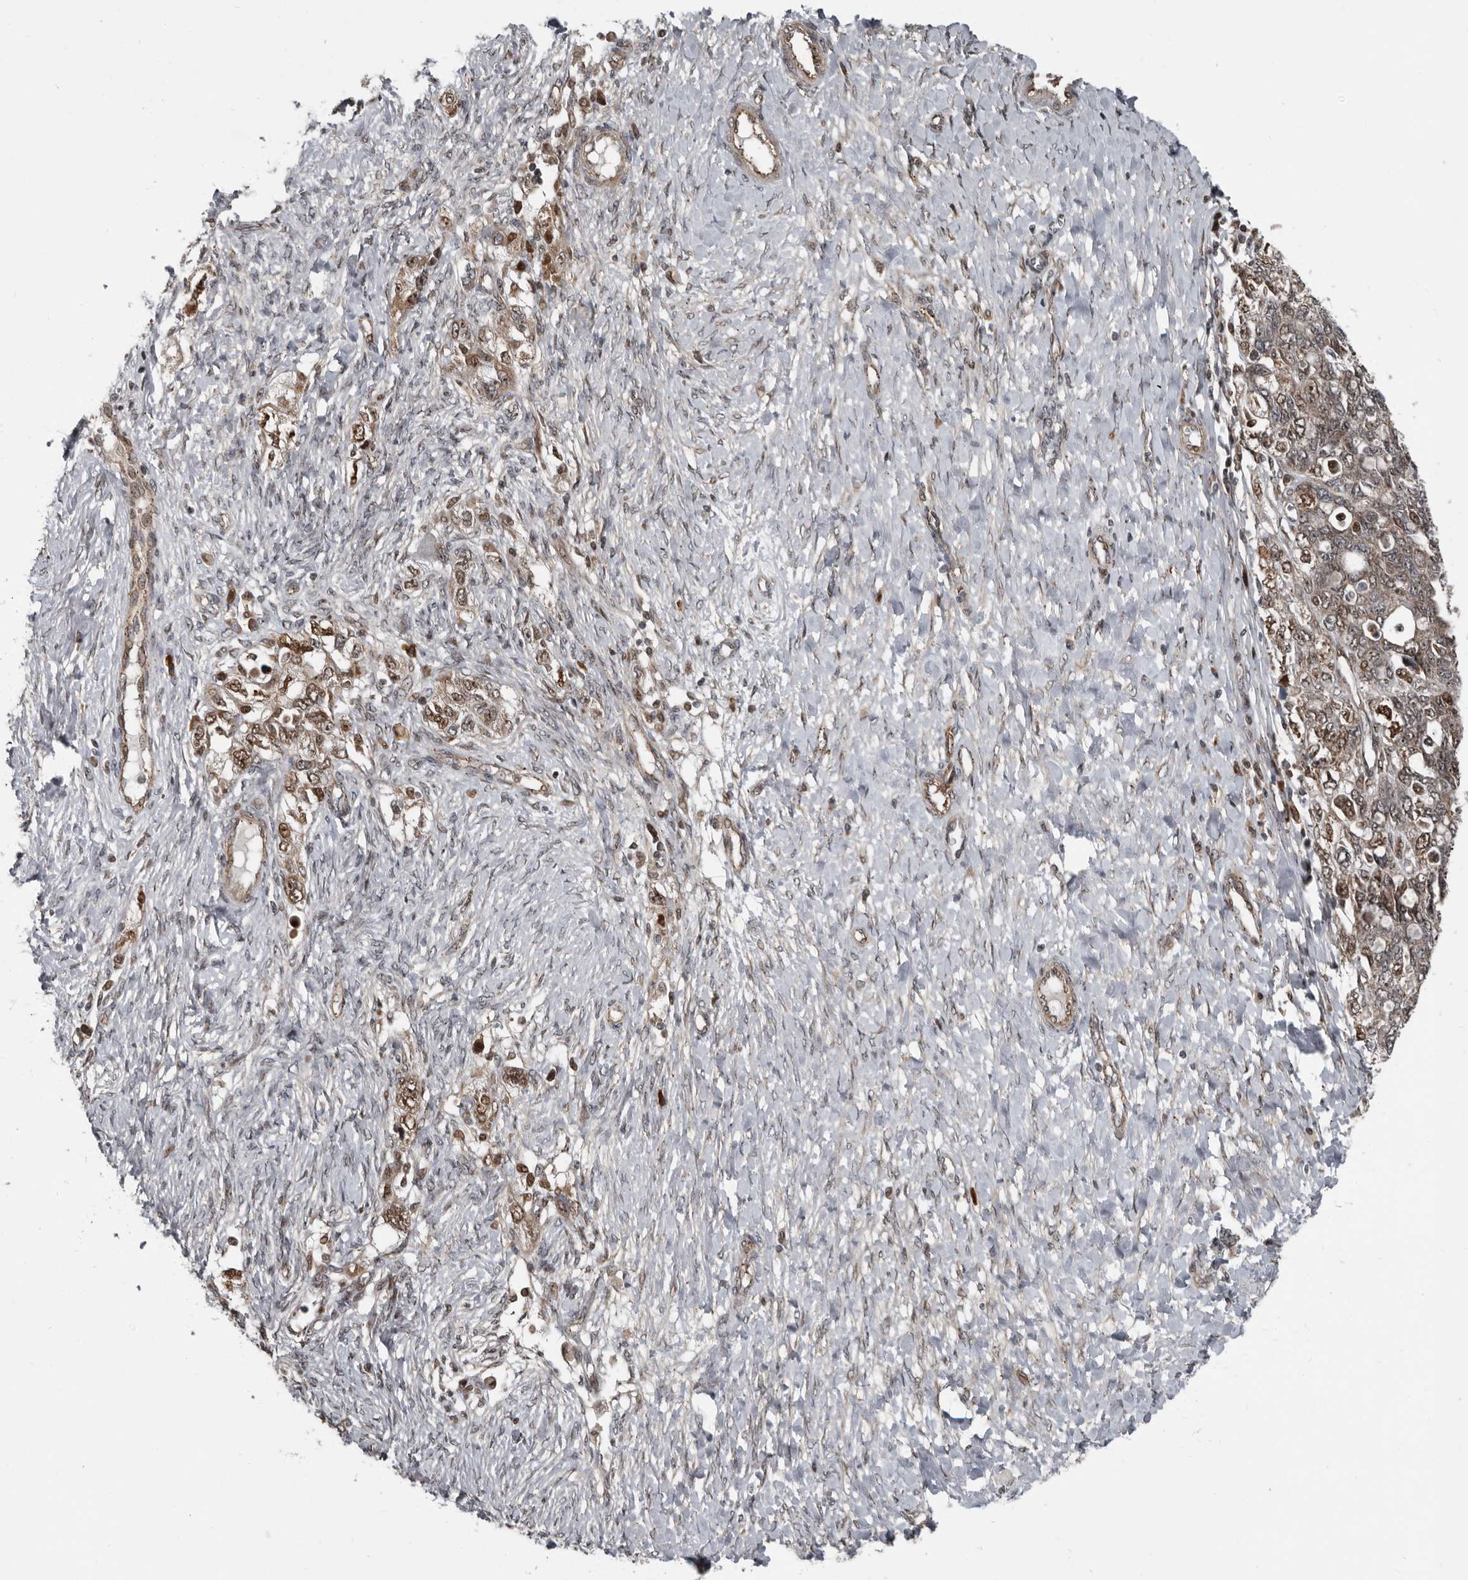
{"staining": {"intensity": "moderate", "quantity": "25%-75%", "location": "nuclear"}, "tissue": "ovarian cancer", "cell_type": "Tumor cells", "image_type": "cancer", "snomed": [{"axis": "morphology", "description": "Carcinoma, NOS"}, {"axis": "morphology", "description": "Cystadenocarcinoma, serous, NOS"}, {"axis": "topography", "description": "Ovary"}], "caption": "A micrograph of ovarian cancer (serous cystadenocarcinoma) stained for a protein demonstrates moderate nuclear brown staining in tumor cells.", "gene": "CHD1L", "patient": {"sex": "female", "age": 69}}